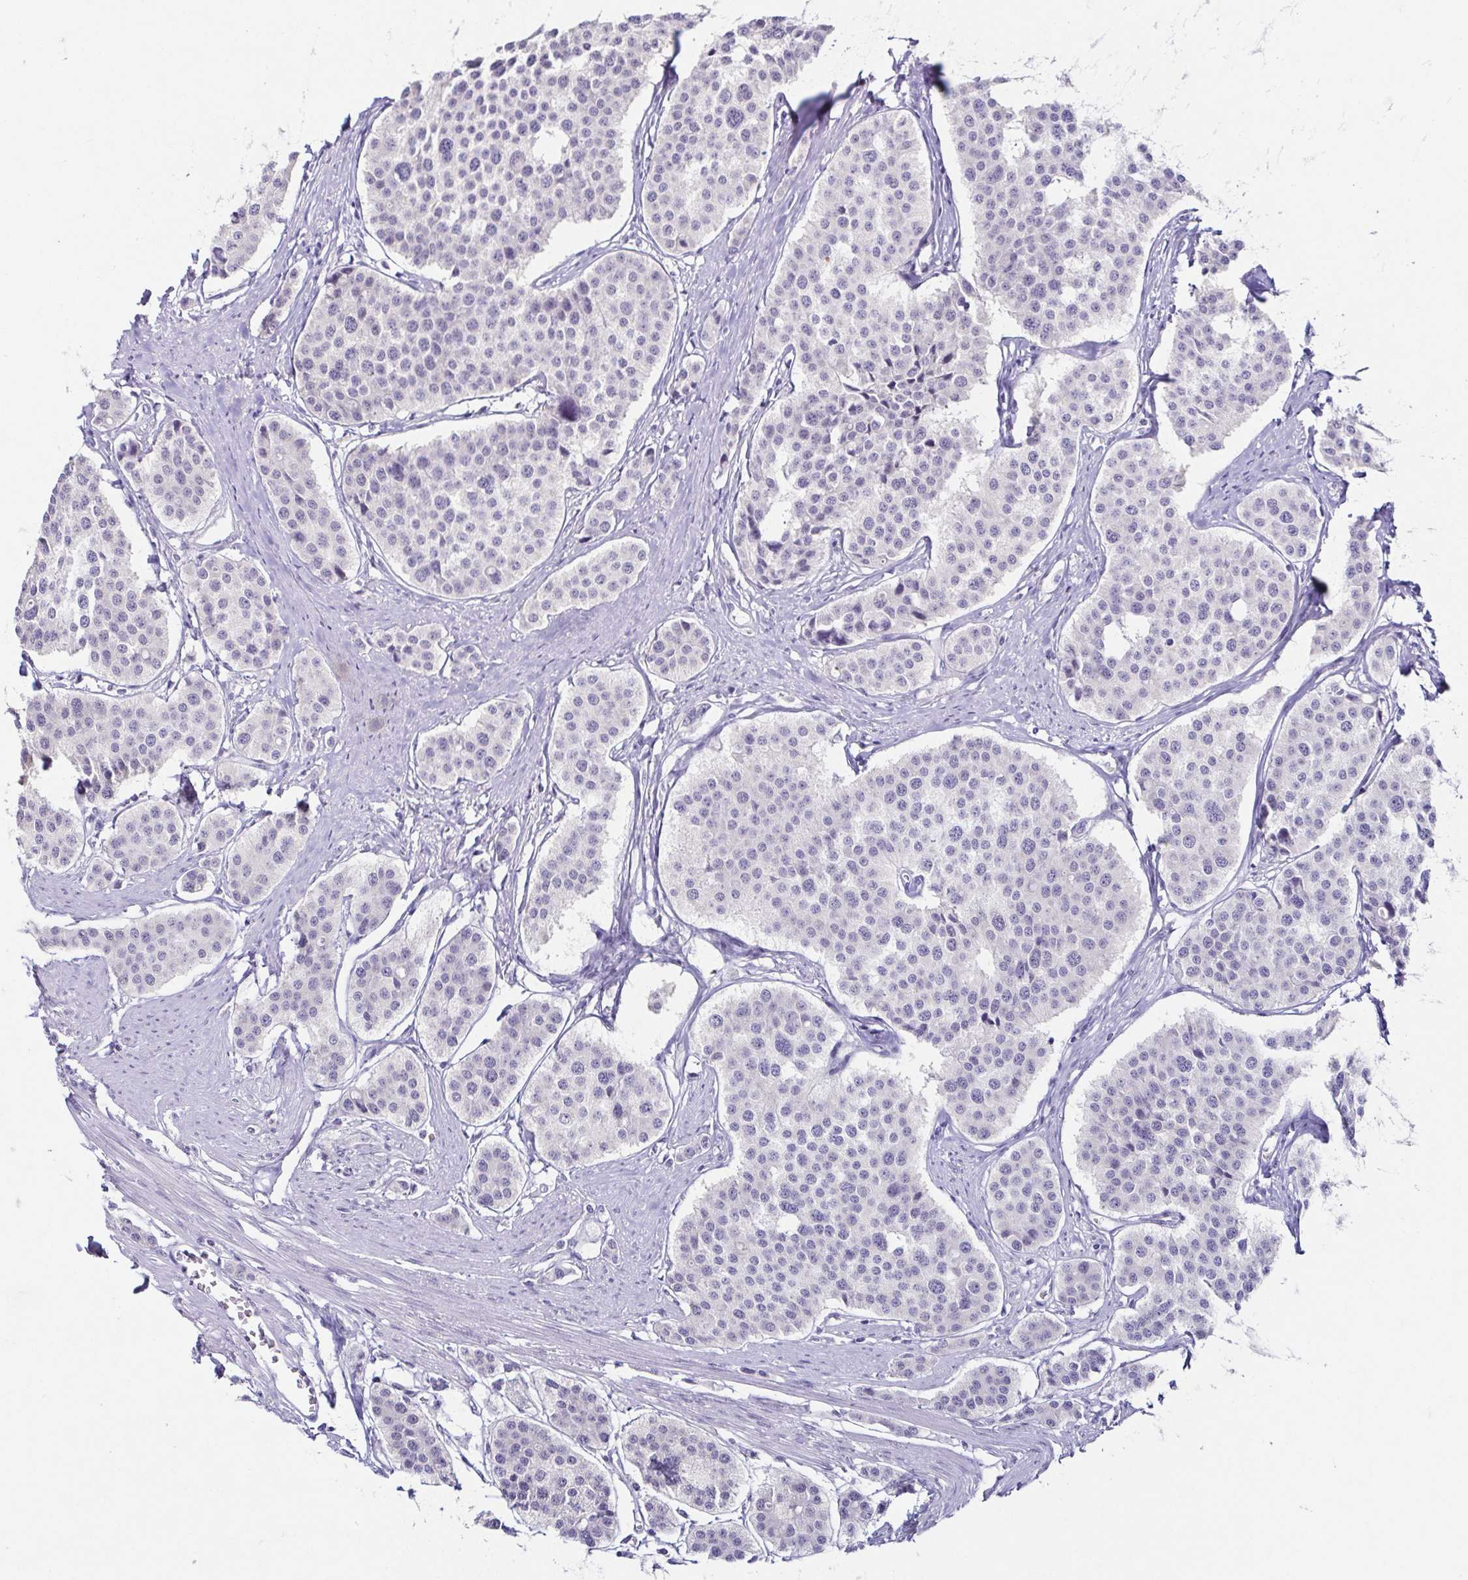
{"staining": {"intensity": "negative", "quantity": "none", "location": "none"}, "tissue": "carcinoid", "cell_type": "Tumor cells", "image_type": "cancer", "snomed": [{"axis": "morphology", "description": "Carcinoid, malignant, NOS"}, {"axis": "topography", "description": "Small intestine"}], "caption": "Immunohistochemical staining of human carcinoid exhibits no significant staining in tumor cells. Nuclei are stained in blue.", "gene": "TP73", "patient": {"sex": "male", "age": 60}}